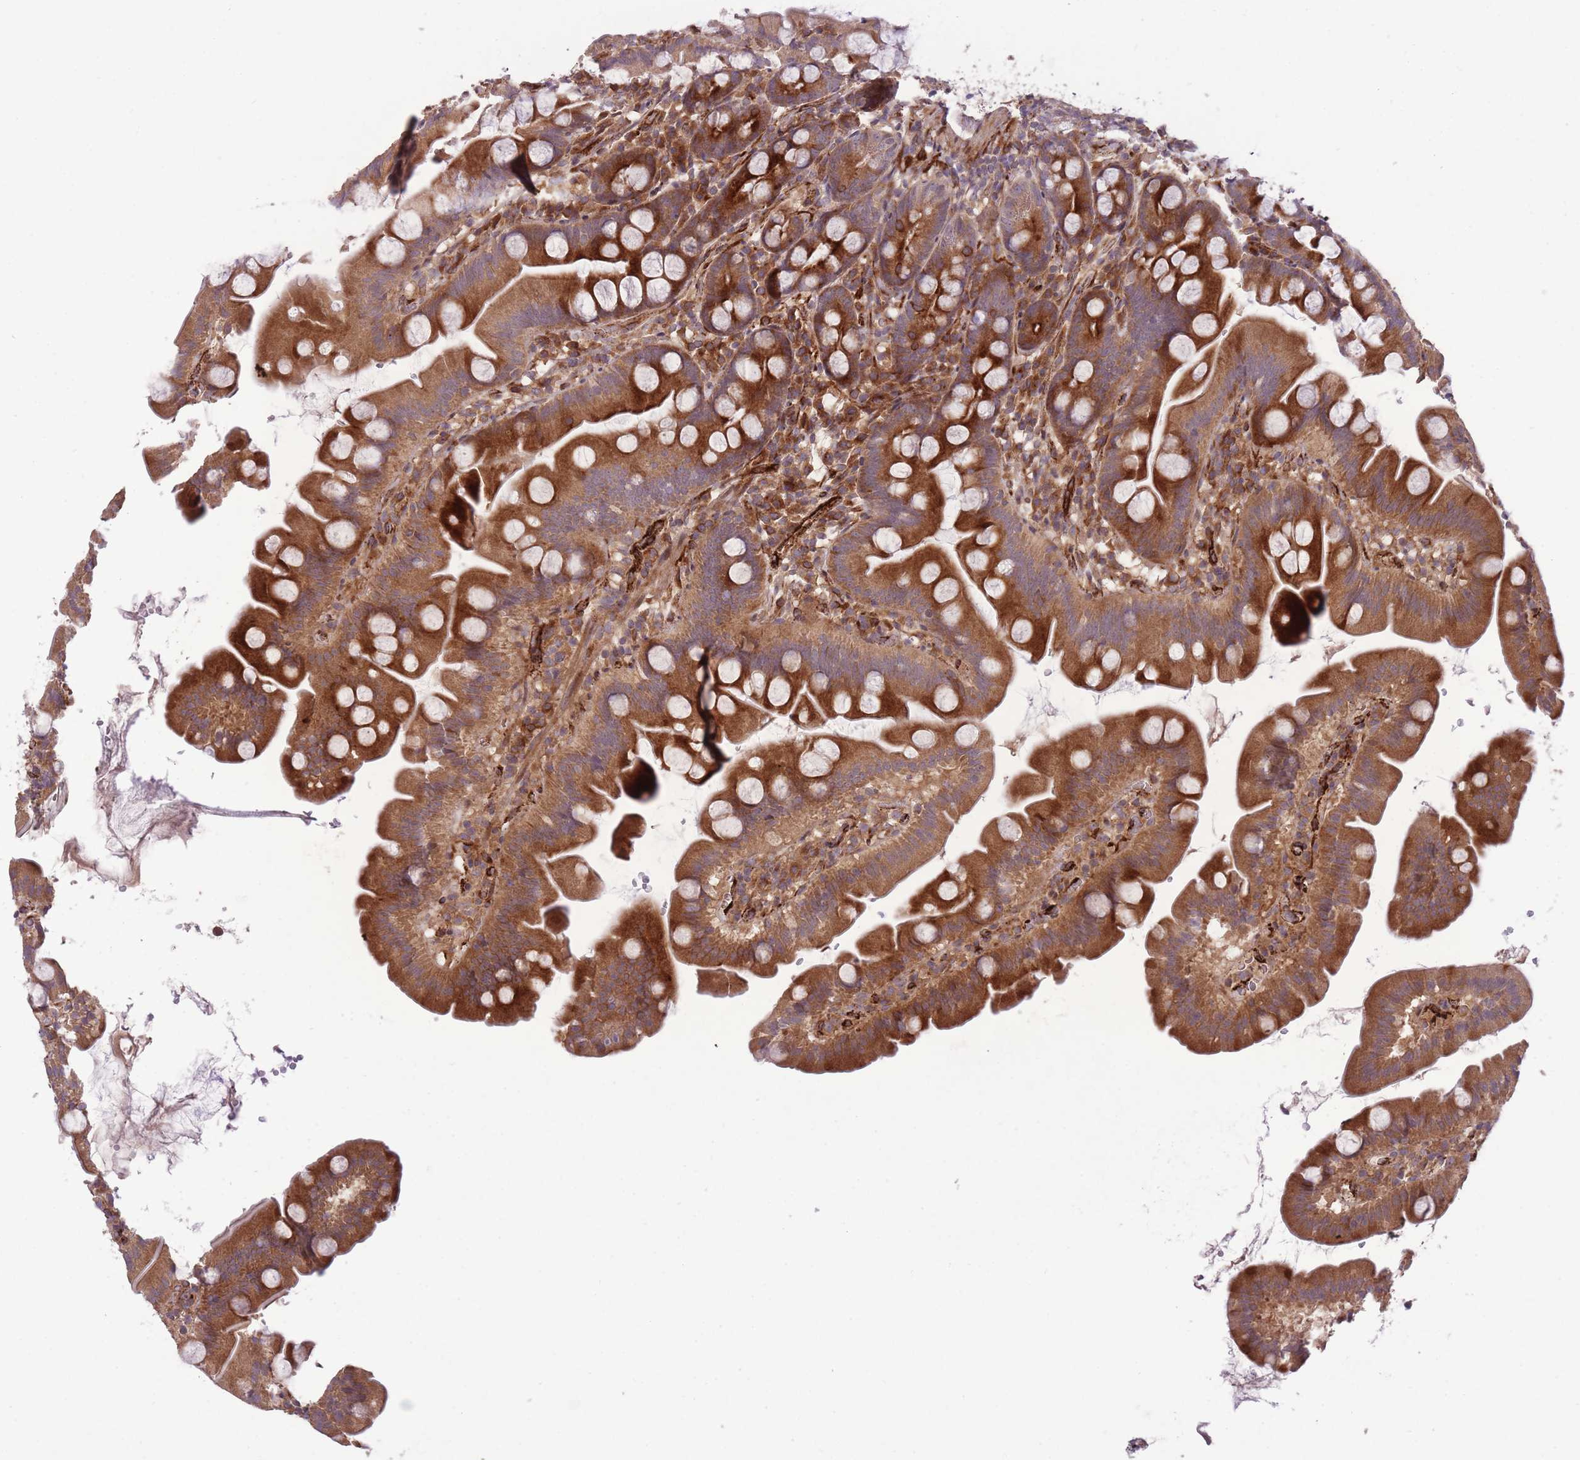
{"staining": {"intensity": "strong", "quantity": ">75%", "location": "cytoplasmic/membranous"}, "tissue": "small intestine", "cell_type": "Glandular cells", "image_type": "normal", "snomed": [{"axis": "morphology", "description": "Normal tissue, NOS"}, {"axis": "topography", "description": "Small intestine"}], "caption": "Immunohistochemistry staining of normal small intestine, which demonstrates high levels of strong cytoplasmic/membranous positivity in about >75% of glandular cells indicating strong cytoplasmic/membranous protein staining. The staining was performed using DAB (3,3'-diaminobenzidine) (brown) for protein detection and nuclei were counterstained in hematoxylin (blue).", "gene": "CISH", "patient": {"sex": "female", "age": 68}}